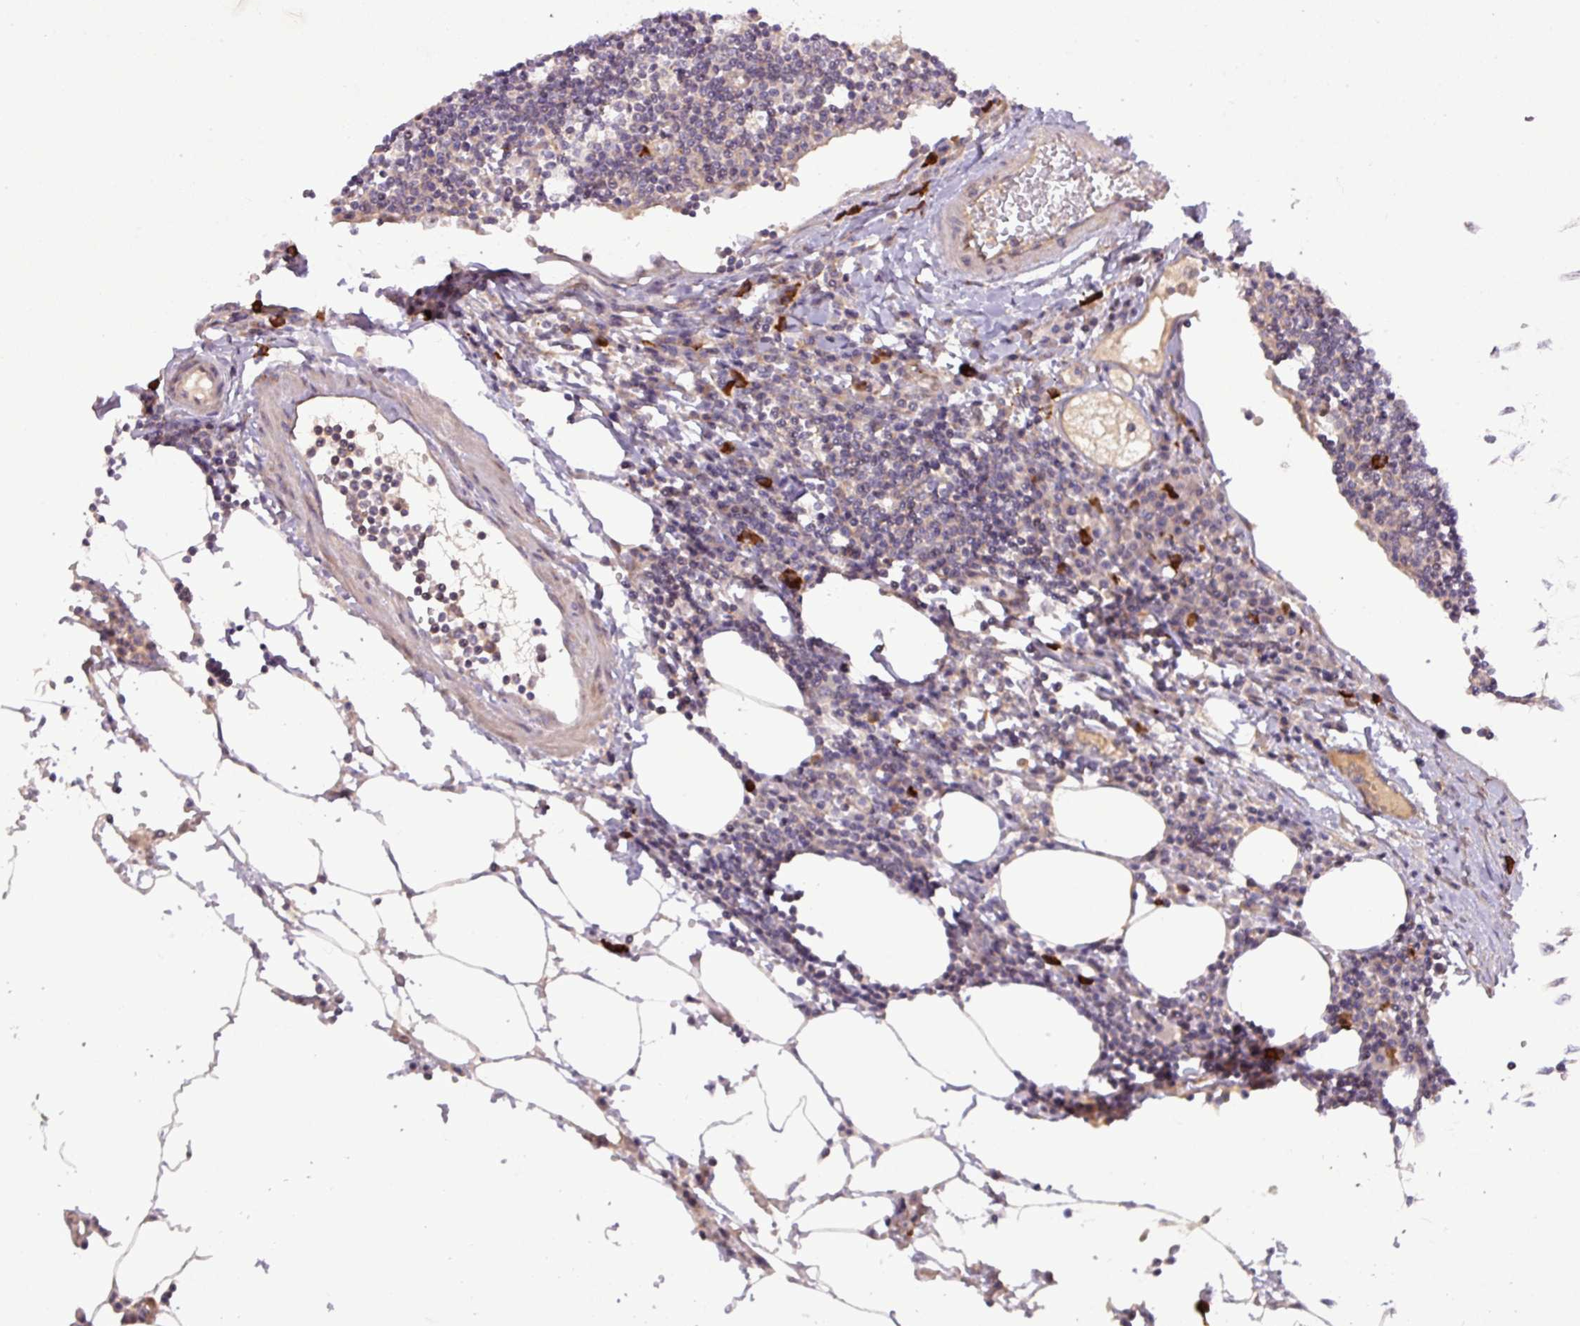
{"staining": {"intensity": "moderate", "quantity": "<25%", "location": "cytoplasmic/membranous"}, "tissue": "lymph node", "cell_type": "Germinal center cells", "image_type": "normal", "snomed": [{"axis": "morphology", "description": "Adenocarcinoma, NOS"}, {"axis": "topography", "description": "Lymph node"}], "caption": "Immunohistochemical staining of benign human lymph node reveals moderate cytoplasmic/membranous protein positivity in about <25% of germinal center cells.", "gene": "FAM222B", "patient": {"sex": "female", "age": 62}}